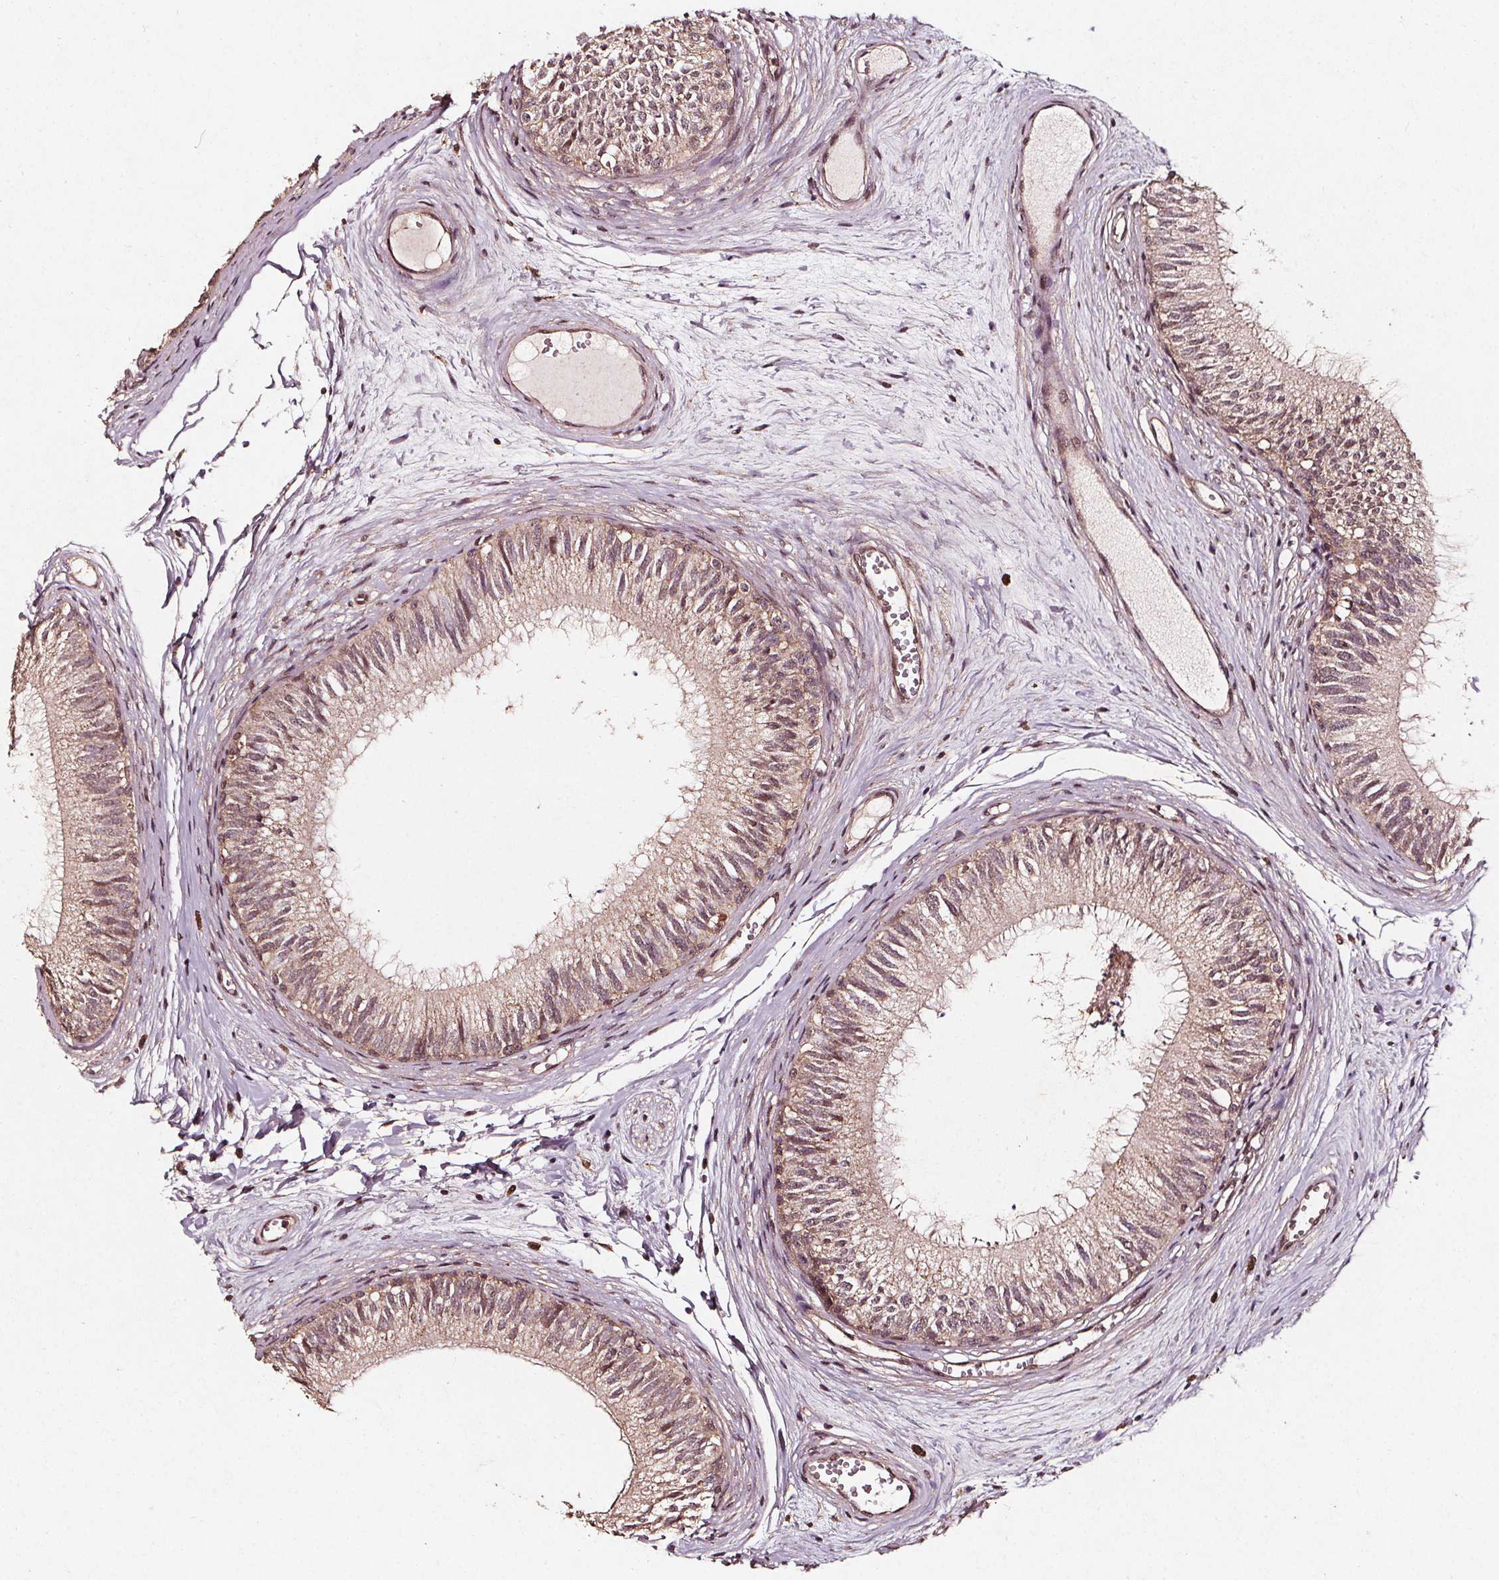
{"staining": {"intensity": "weak", "quantity": "25%-75%", "location": "cytoplasmic/membranous"}, "tissue": "epididymis", "cell_type": "Glandular cells", "image_type": "normal", "snomed": [{"axis": "morphology", "description": "Normal tissue, NOS"}, {"axis": "topography", "description": "Epididymis"}], "caption": "Protein expression analysis of unremarkable human epididymis reveals weak cytoplasmic/membranous staining in approximately 25%-75% of glandular cells.", "gene": "ABCA1", "patient": {"sex": "male", "age": 29}}